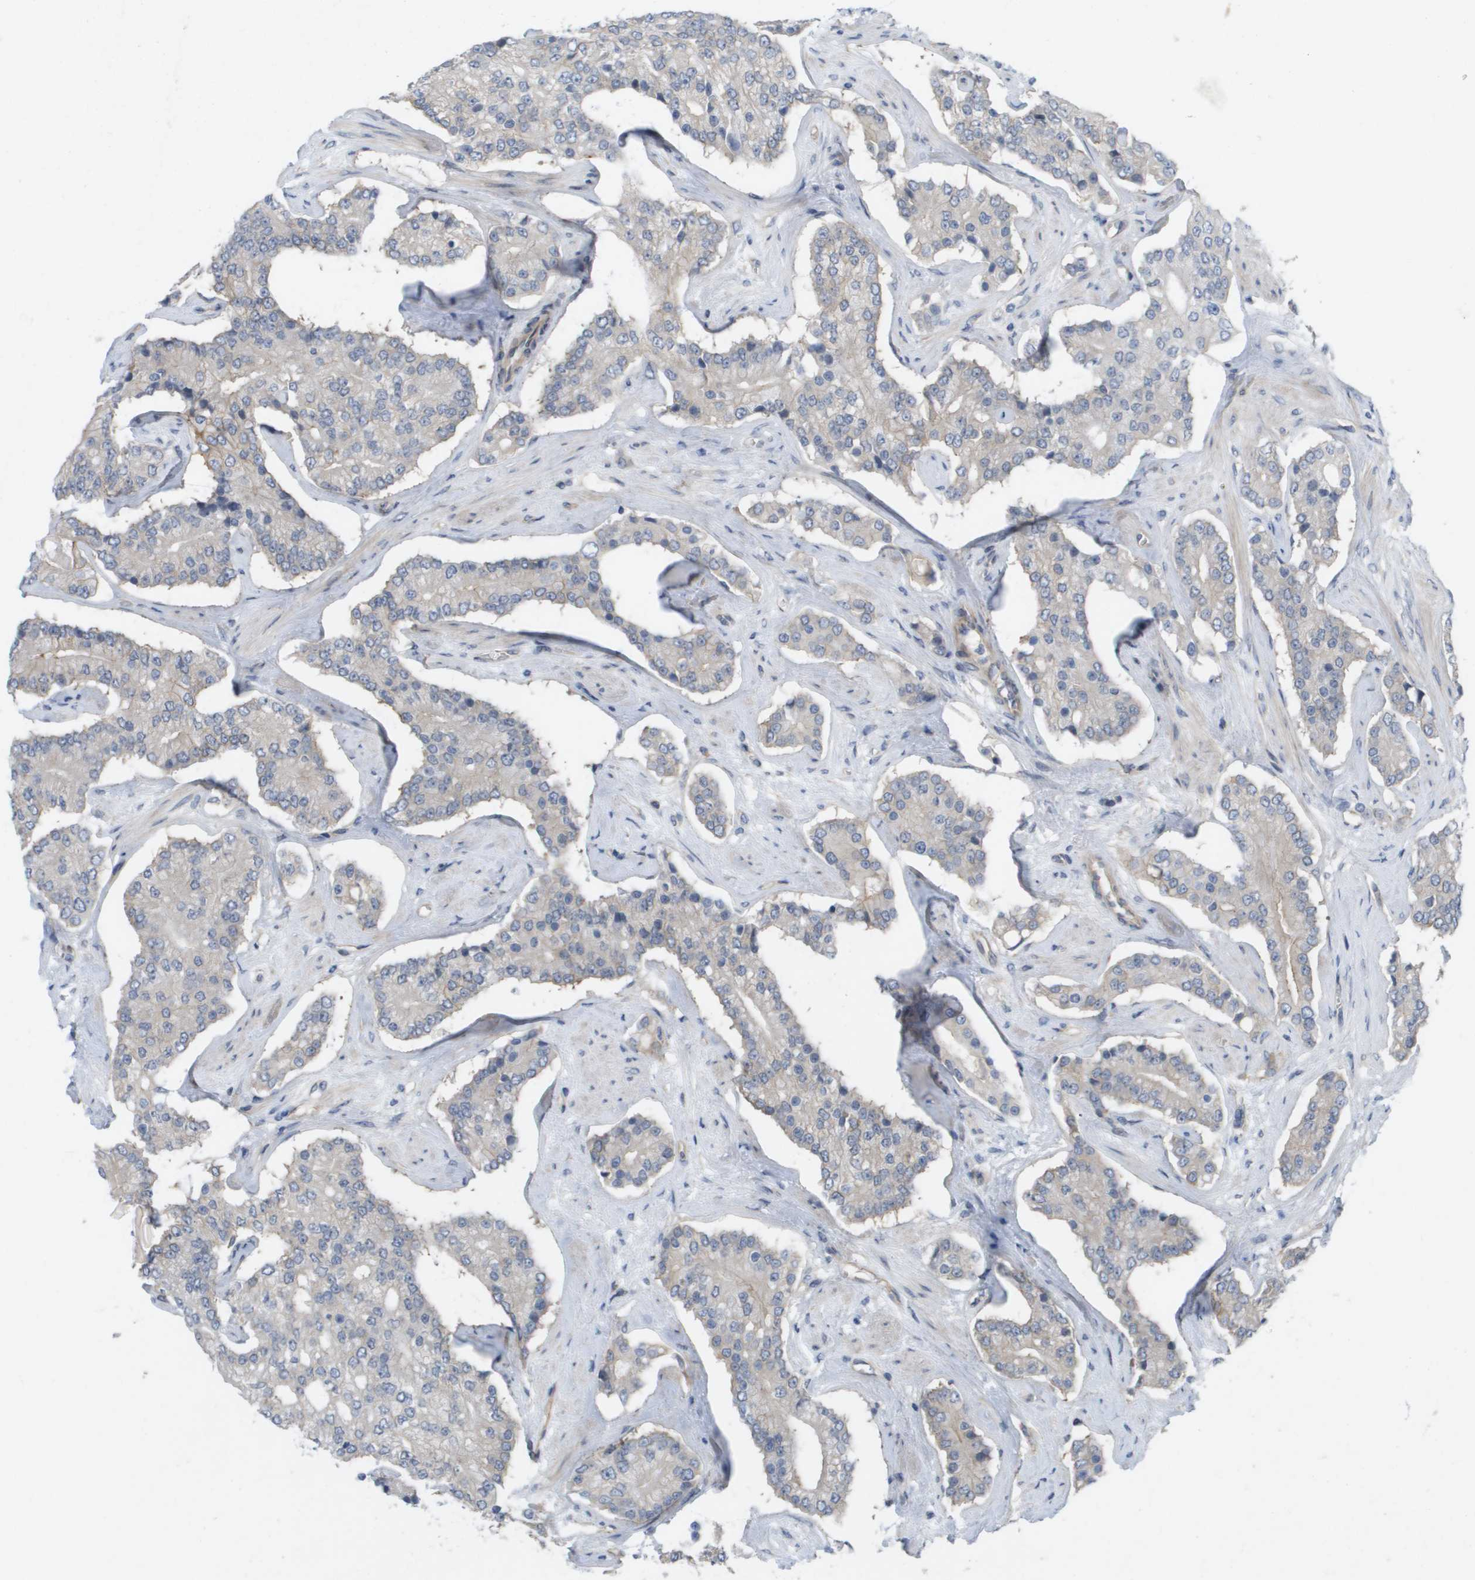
{"staining": {"intensity": "negative", "quantity": "none", "location": "none"}, "tissue": "prostate cancer", "cell_type": "Tumor cells", "image_type": "cancer", "snomed": [{"axis": "morphology", "description": "Adenocarcinoma, High grade"}, {"axis": "topography", "description": "Prostate"}], "caption": "This is an immunohistochemistry image of prostate cancer (adenocarcinoma (high-grade)). There is no positivity in tumor cells.", "gene": "MTARC2", "patient": {"sex": "male", "age": 71}}